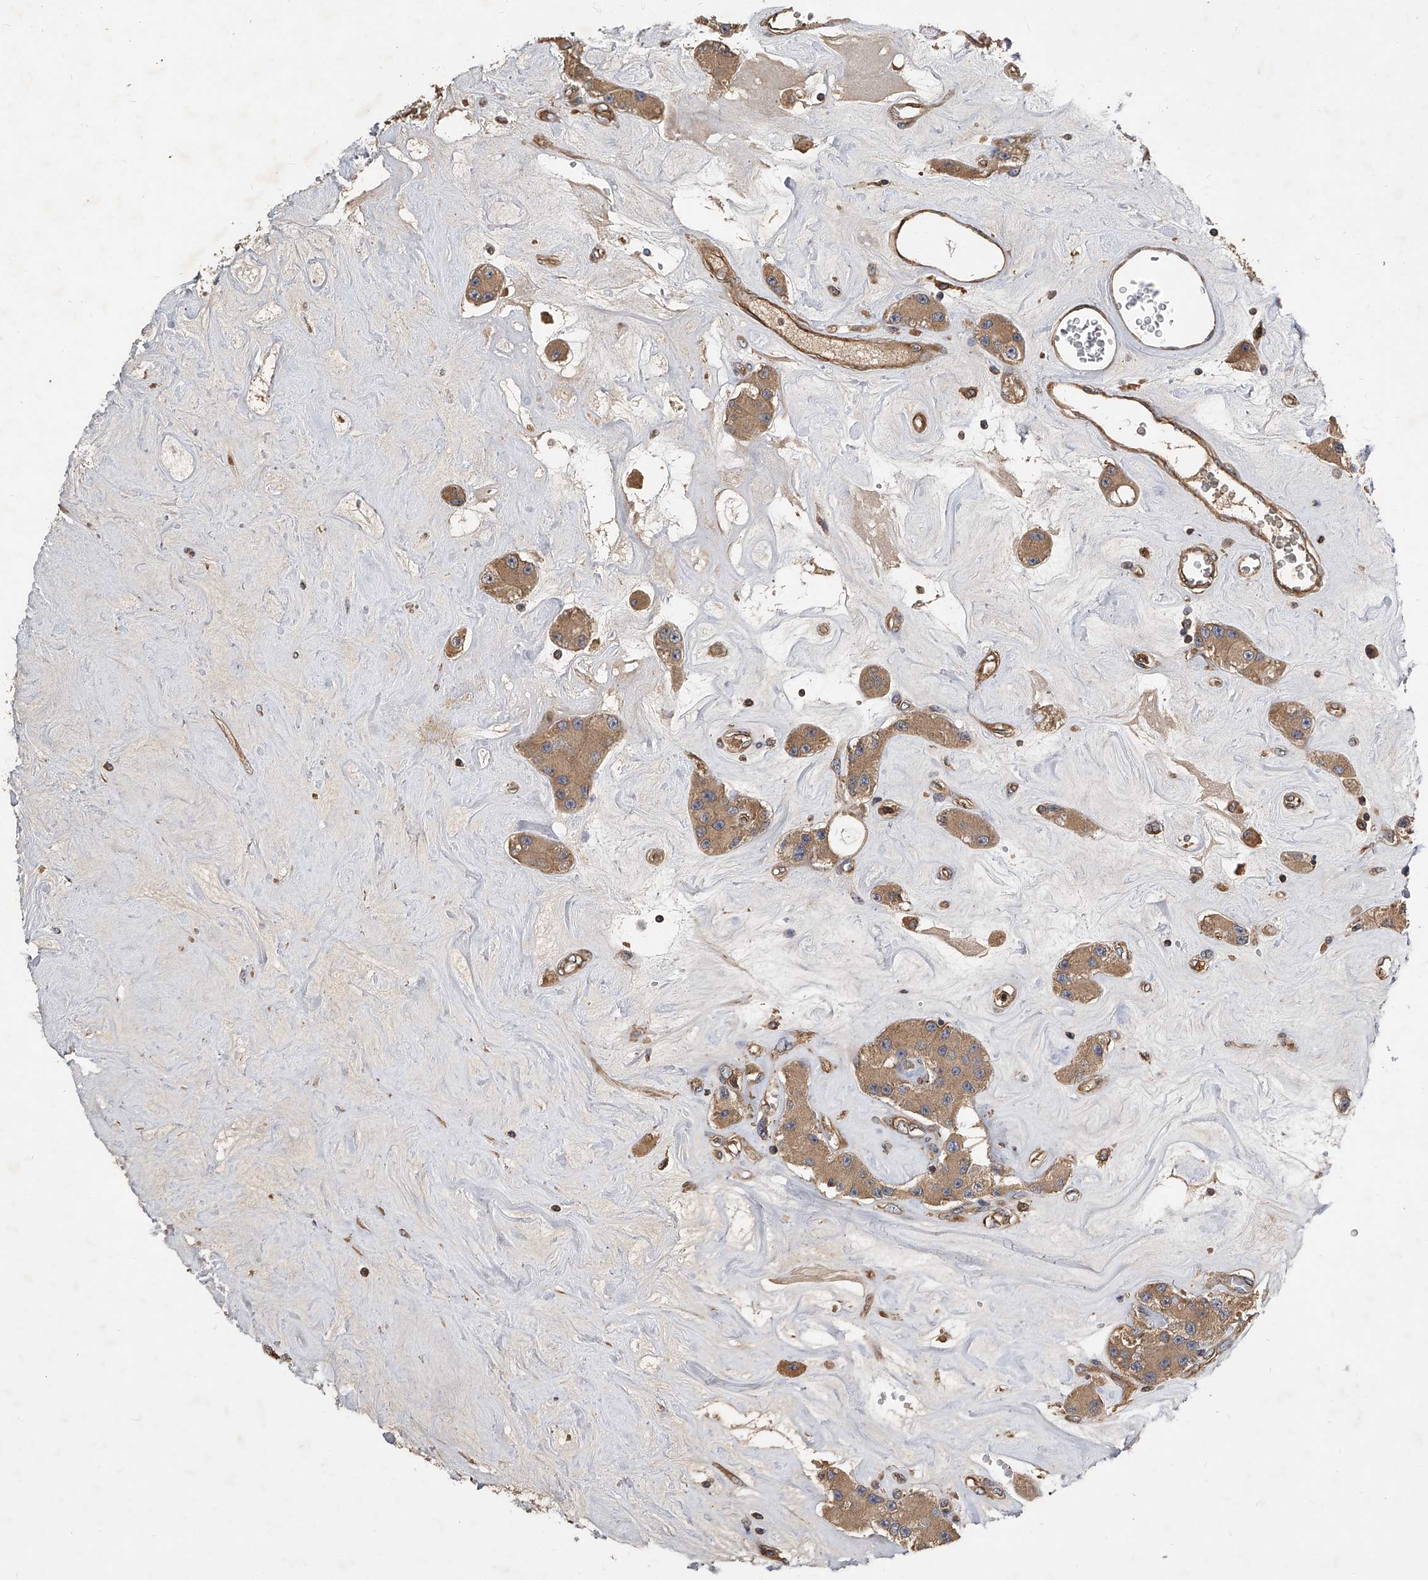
{"staining": {"intensity": "moderate", "quantity": ">75%", "location": "cytoplasmic/membranous"}, "tissue": "carcinoid", "cell_type": "Tumor cells", "image_type": "cancer", "snomed": [{"axis": "morphology", "description": "Carcinoid, malignant, NOS"}, {"axis": "topography", "description": "Pancreas"}], "caption": "An IHC histopathology image of tumor tissue is shown. Protein staining in brown shows moderate cytoplasmic/membranous positivity in malignant carcinoid within tumor cells. Ihc stains the protein in brown and the nuclei are stained blue.", "gene": "PTPRA", "patient": {"sex": "male", "age": 41}}